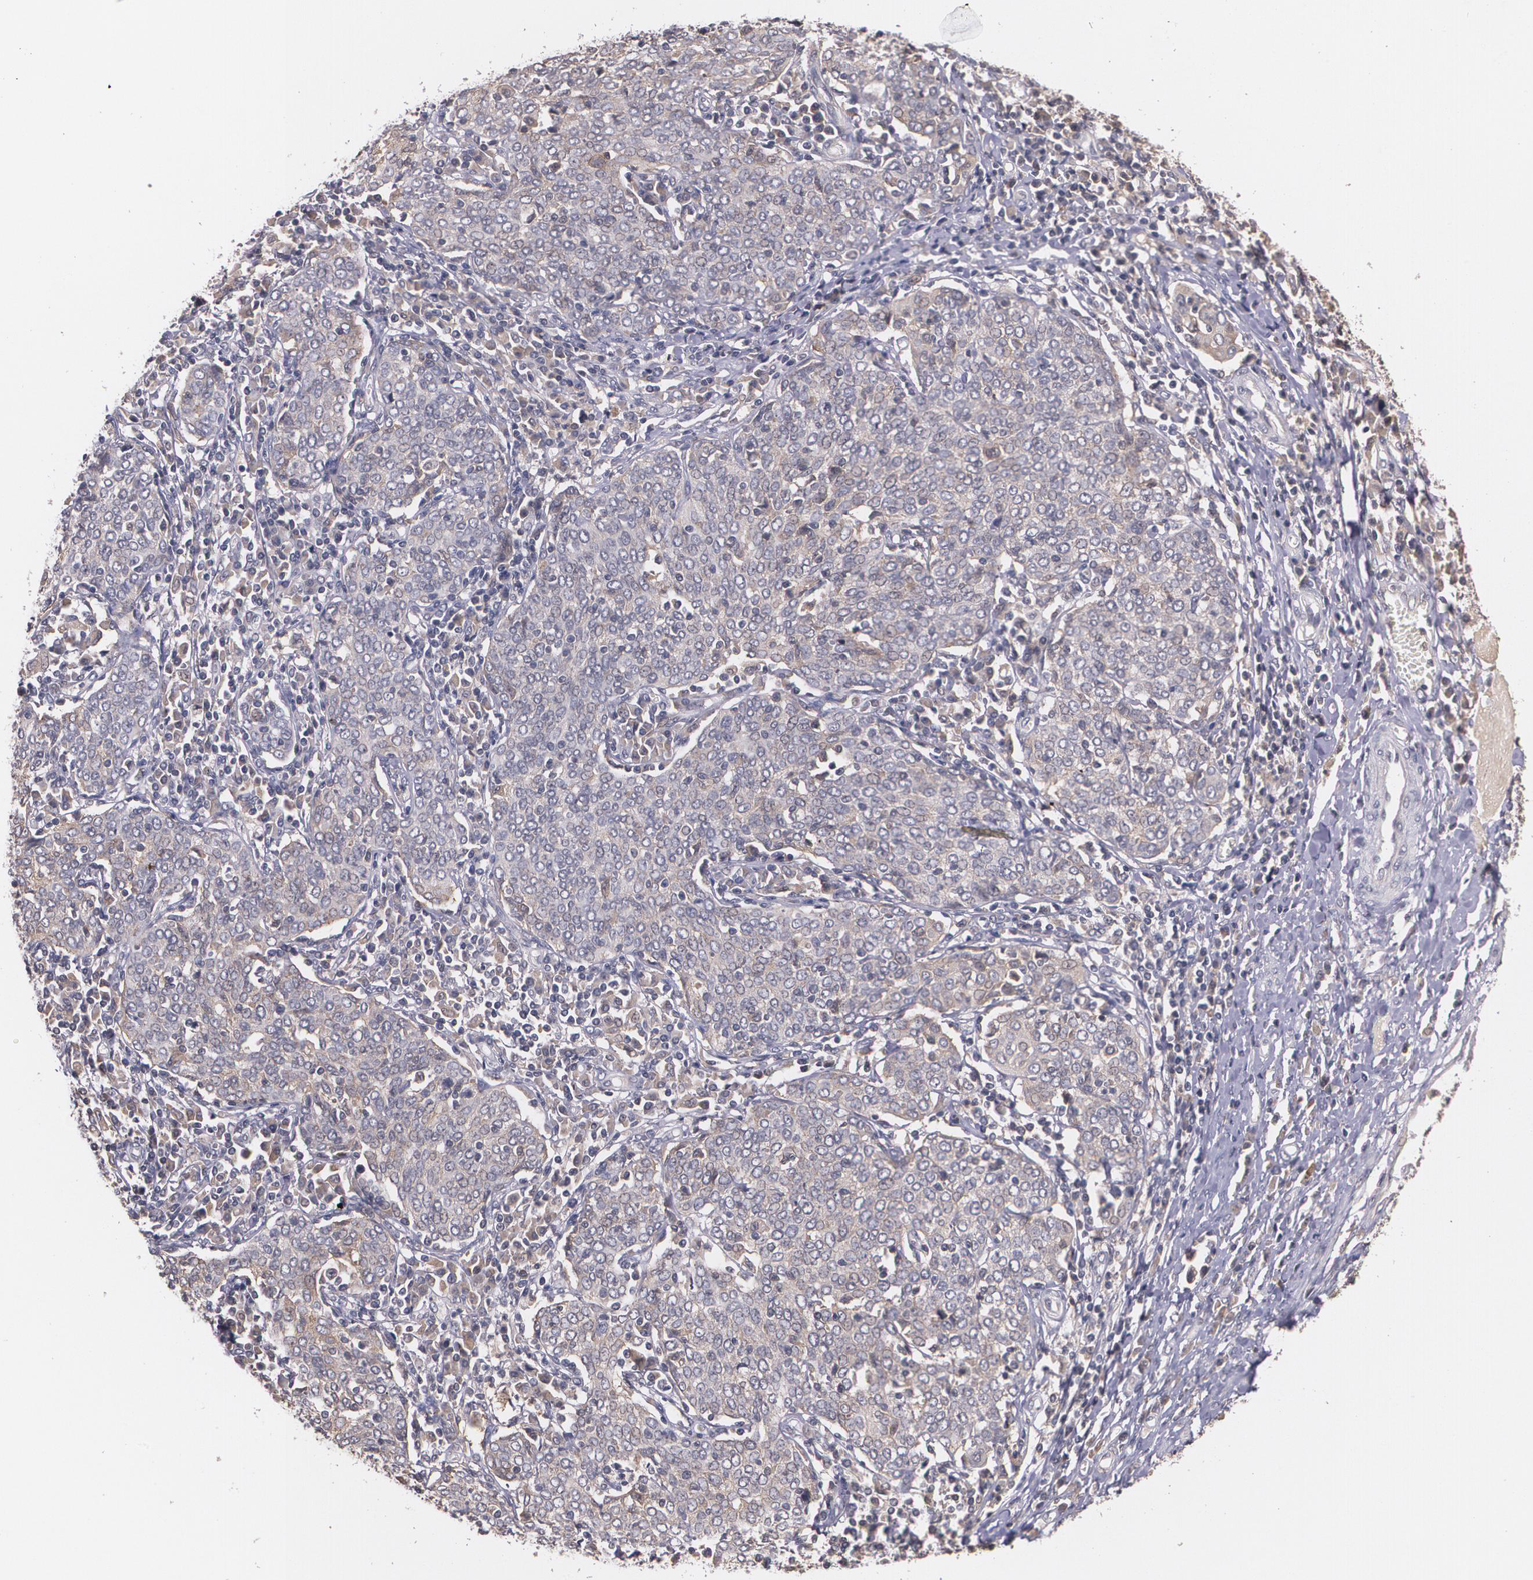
{"staining": {"intensity": "weak", "quantity": "<25%", "location": "cytoplasmic/membranous"}, "tissue": "cervical cancer", "cell_type": "Tumor cells", "image_type": "cancer", "snomed": [{"axis": "morphology", "description": "Squamous cell carcinoma, NOS"}, {"axis": "topography", "description": "Cervix"}], "caption": "High magnification brightfield microscopy of cervical cancer stained with DAB (brown) and counterstained with hematoxylin (blue): tumor cells show no significant expression.", "gene": "IFNGR2", "patient": {"sex": "female", "age": 40}}